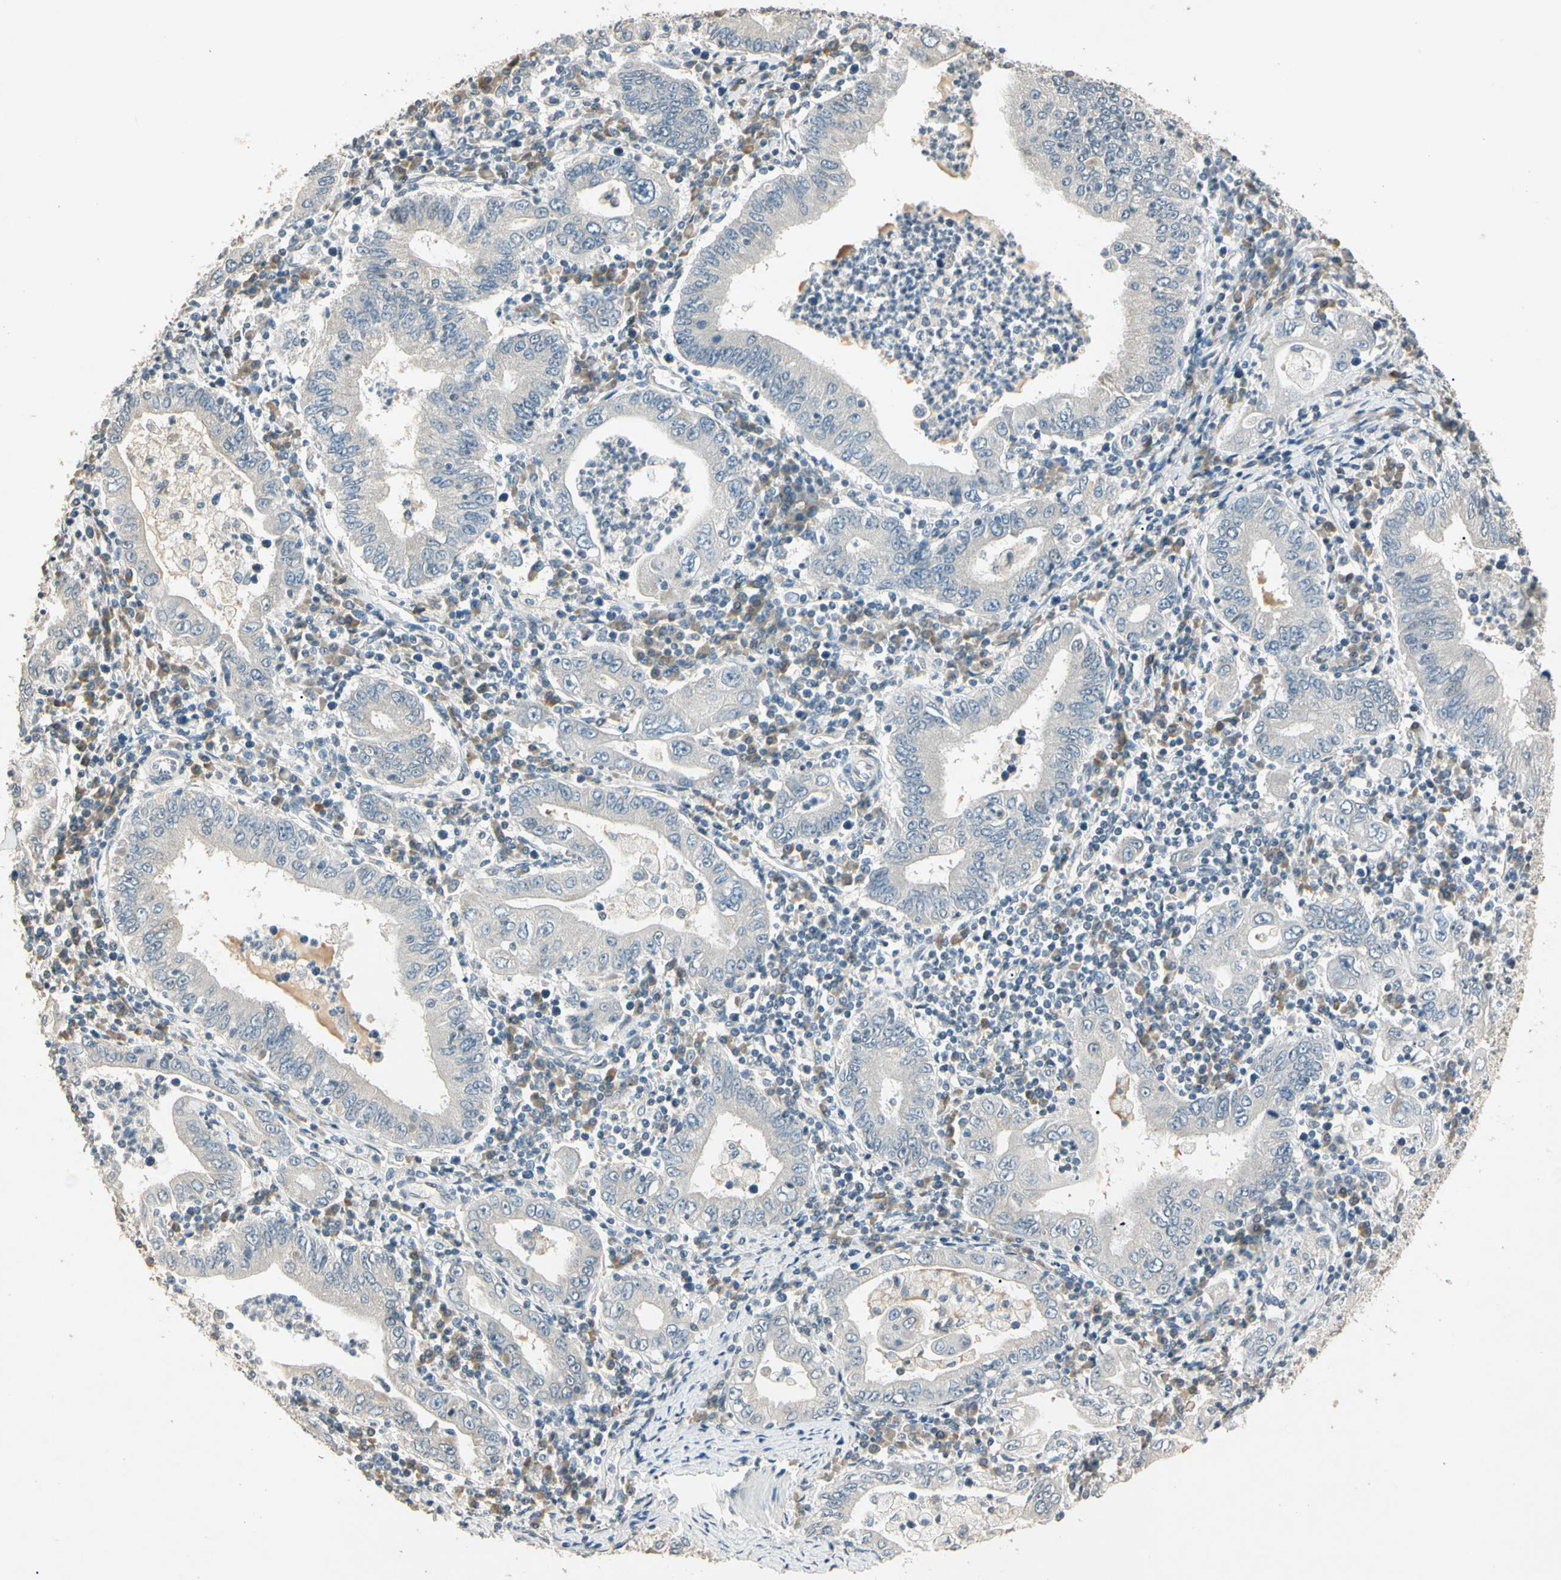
{"staining": {"intensity": "negative", "quantity": "none", "location": "none"}, "tissue": "stomach cancer", "cell_type": "Tumor cells", "image_type": "cancer", "snomed": [{"axis": "morphology", "description": "Normal tissue, NOS"}, {"axis": "morphology", "description": "Adenocarcinoma, NOS"}, {"axis": "topography", "description": "Esophagus"}, {"axis": "topography", "description": "Stomach, upper"}, {"axis": "topography", "description": "Peripheral nerve tissue"}], "caption": "Immunohistochemical staining of stomach cancer reveals no significant staining in tumor cells. (Immunohistochemistry (ihc), brightfield microscopy, high magnification).", "gene": "ZBTB4", "patient": {"sex": "male", "age": 62}}